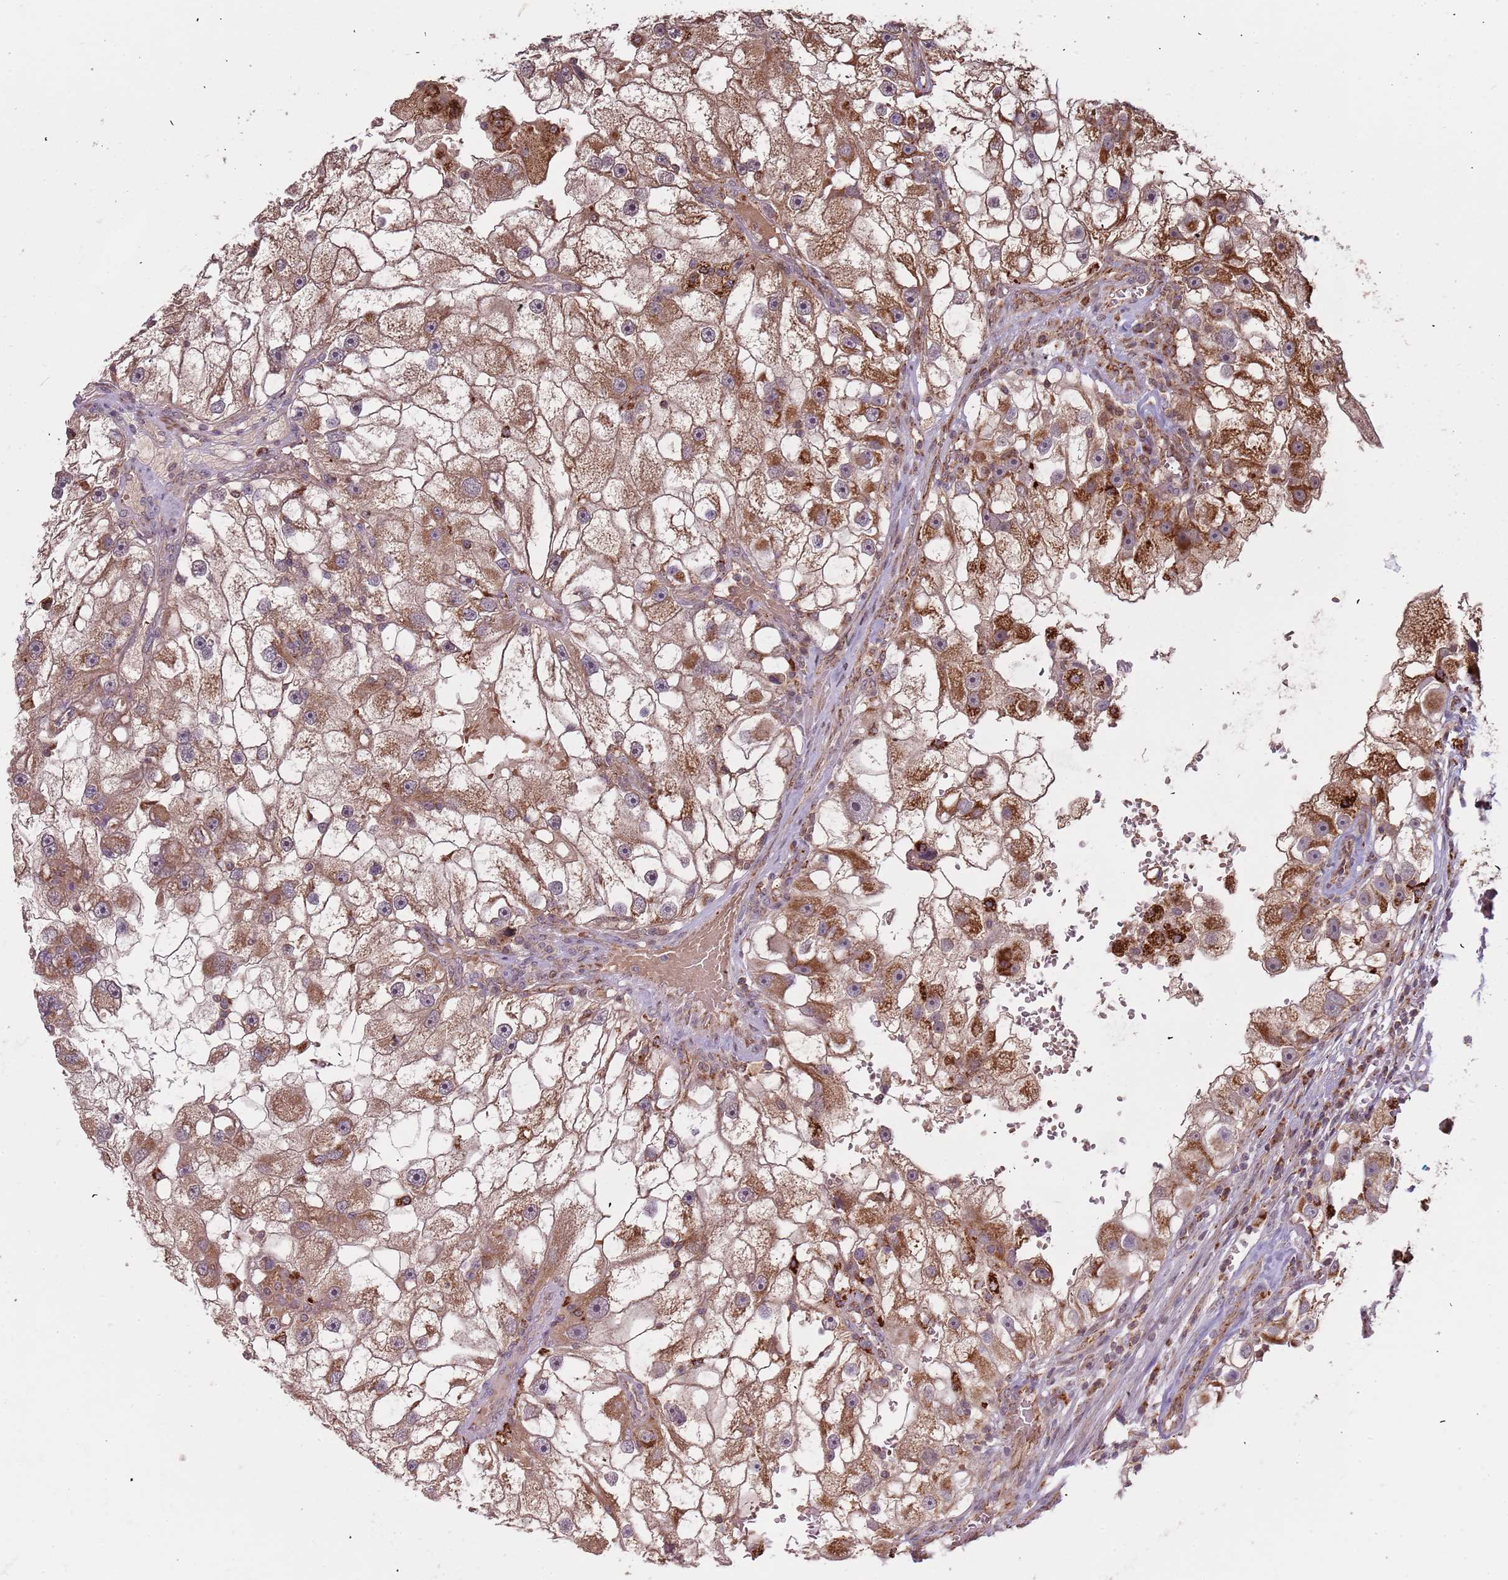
{"staining": {"intensity": "moderate", "quantity": ">75%", "location": "cytoplasmic/membranous"}, "tissue": "renal cancer", "cell_type": "Tumor cells", "image_type": "cancer", "snomed": [{"axis": "morphology", "description": "Adenocarcinoma, NOS"}, {"axis": "topography", "description": "Kidney"}], "caption": "An image showing moderate cytoplasmic/membranous staining in approximately >75% of tumor cells in adenocarcinoma (renal), as visualized by brown immunohistochemical staining.", "gene": "IL17RD", "patient": {"sex": "male", "age": 63}}